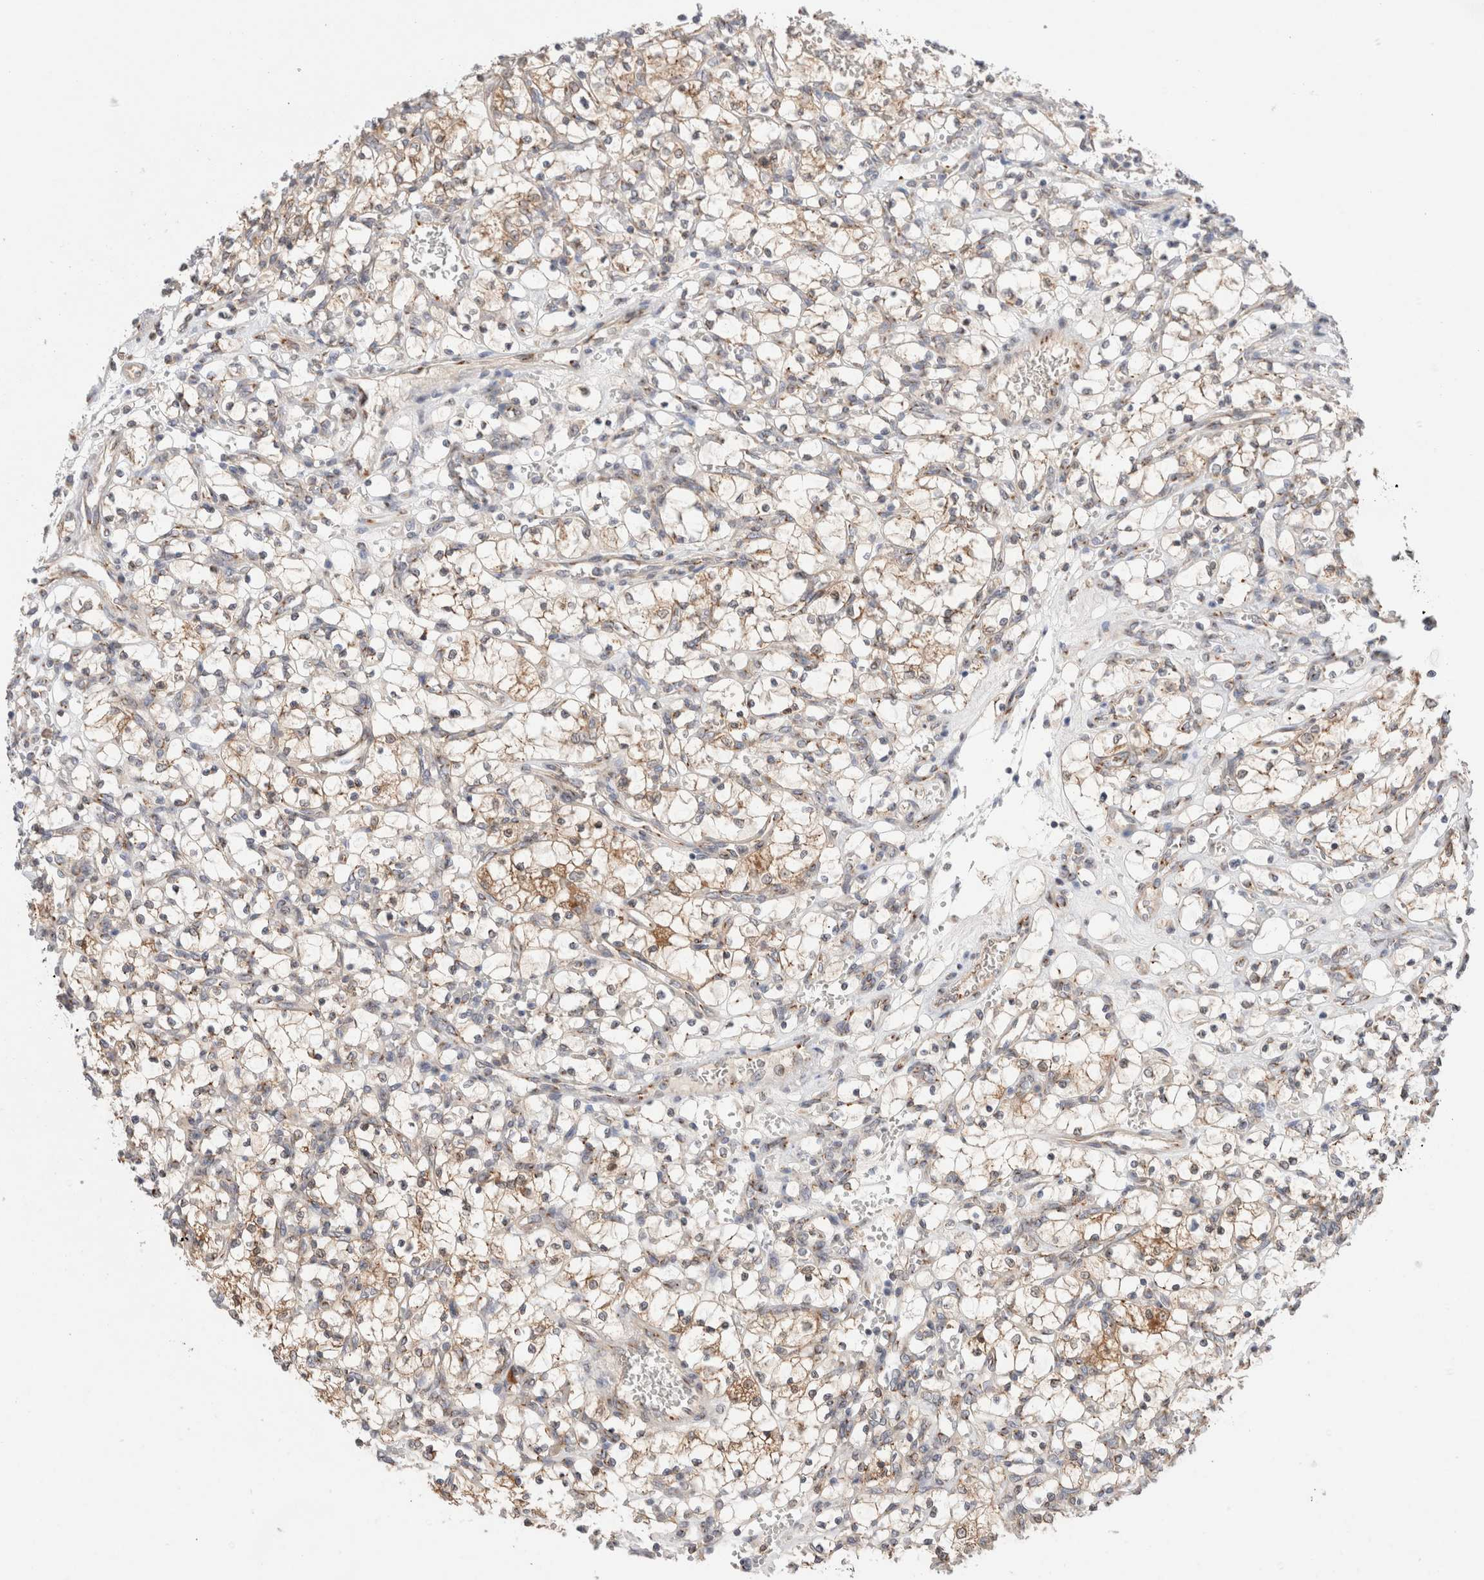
{"staining": {"intensity": "weak", "quantity": "25%-75%", "location": "cytoplasmic/membranous"}, "tissue": "renal cancer", "cell_type": "Tumor cells", "image_type": "cancer", "snomed": [{"axis": "morphology", "description": "Adenocarcinoma, NOS"}, {"axis": "topography", "description": "Kidney"}], "caption": "The photomicrograph demonstrates immunohistochemical staining of renal cancer. There is weak cytoplasmic/membranous expression is present in approximately 25%-75% of tumor cells.", "gene": "LMAN2L", "patient": {"sex": "female", "age": 69}}